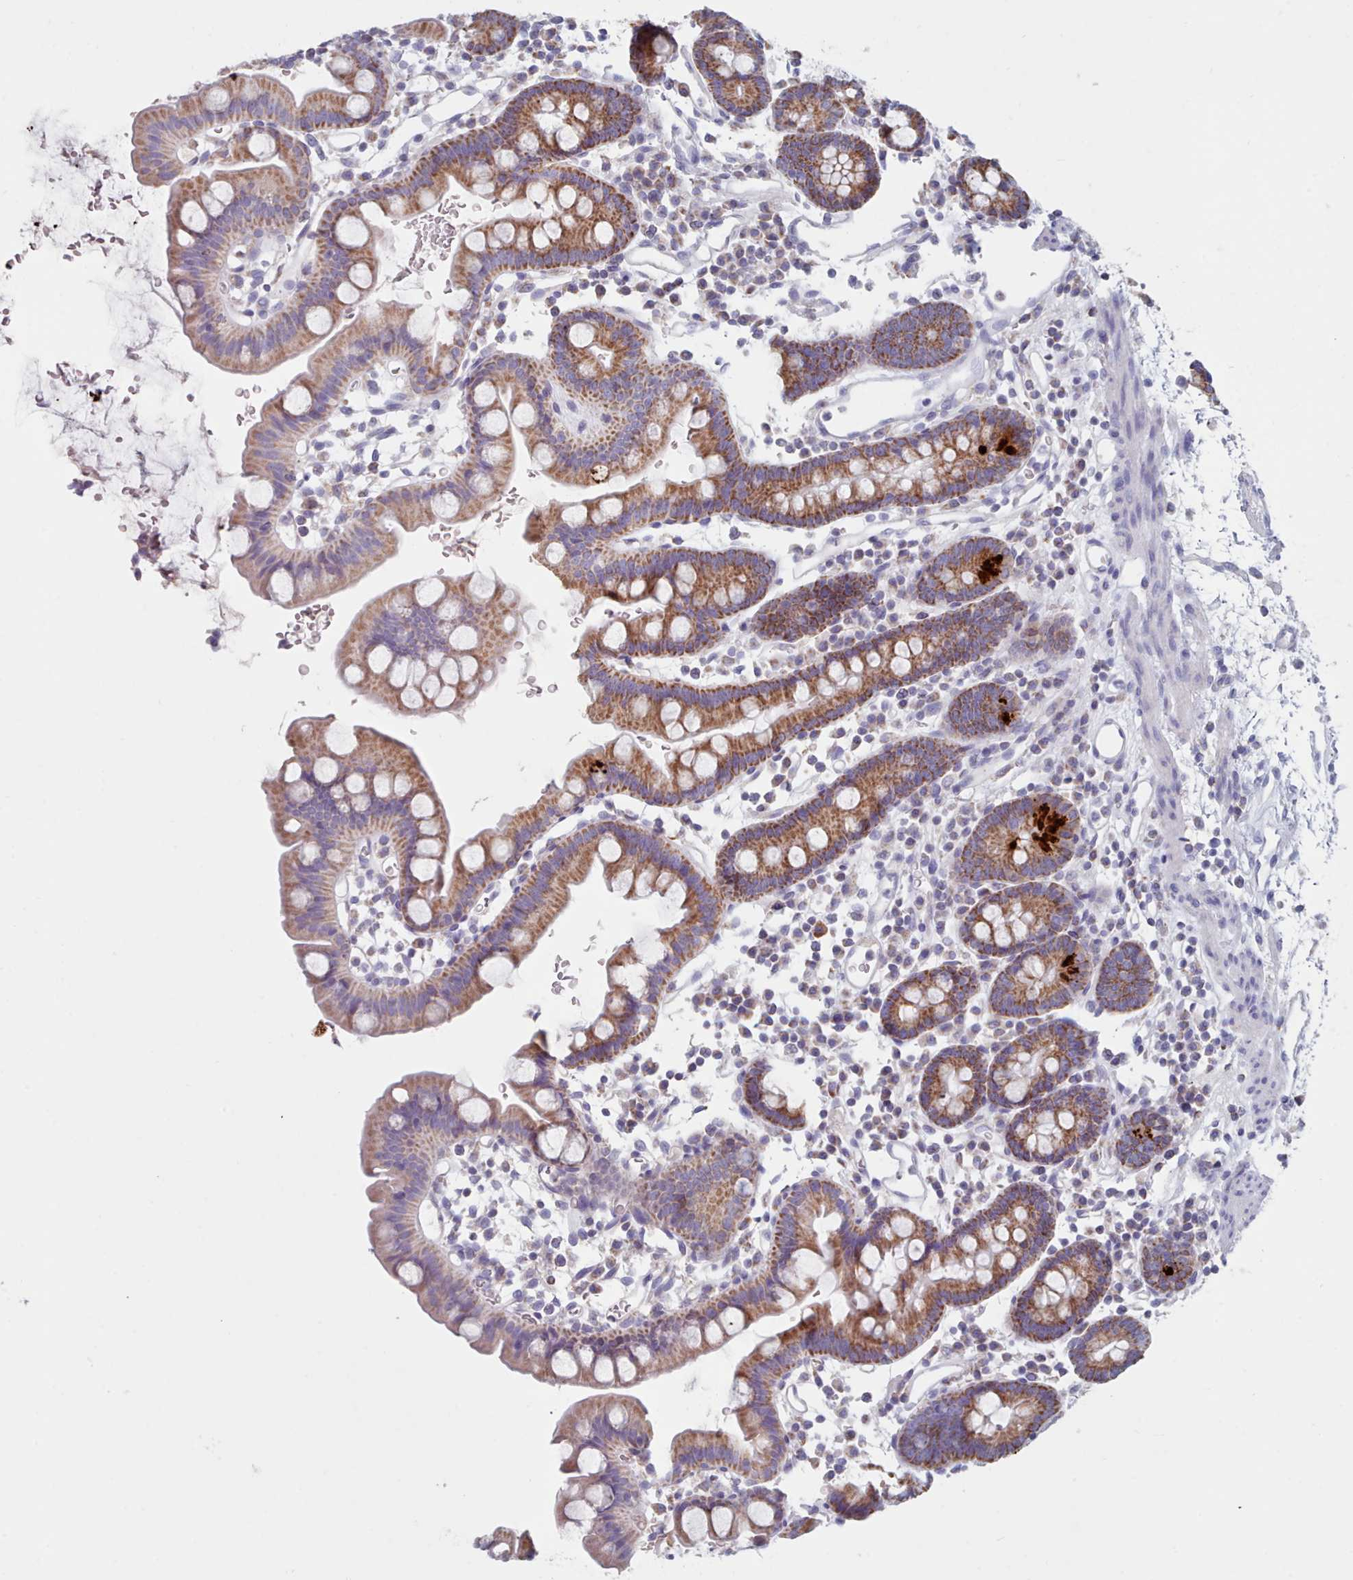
{"staining": {"intensity": "moderate", "quantity": ">75%", "location": "cytoplasmic/membranous"}, "tissue": "small intestine", "cell_type": "Glandular cells", "image_type": "normal", "snomed": [{"axis": "morphology", "description": "Normal tissue, NOS"}, {"axis": "topography", "description": "Stomach, upper"}, {"axis": "topography", "description": "Stomach, lower"}, {"axis": "topography", "description": "Small intestine"}], "caption": "Glandular cells reveal medium levels of moderate cytoplasmic/membranous staining in about >75% of cells in unremarkable small intestine. (DAB IHC with brightfield microscopy, high magnification).", "gene": "HAO1", "patient": {"sex": "male", "age": 68}}